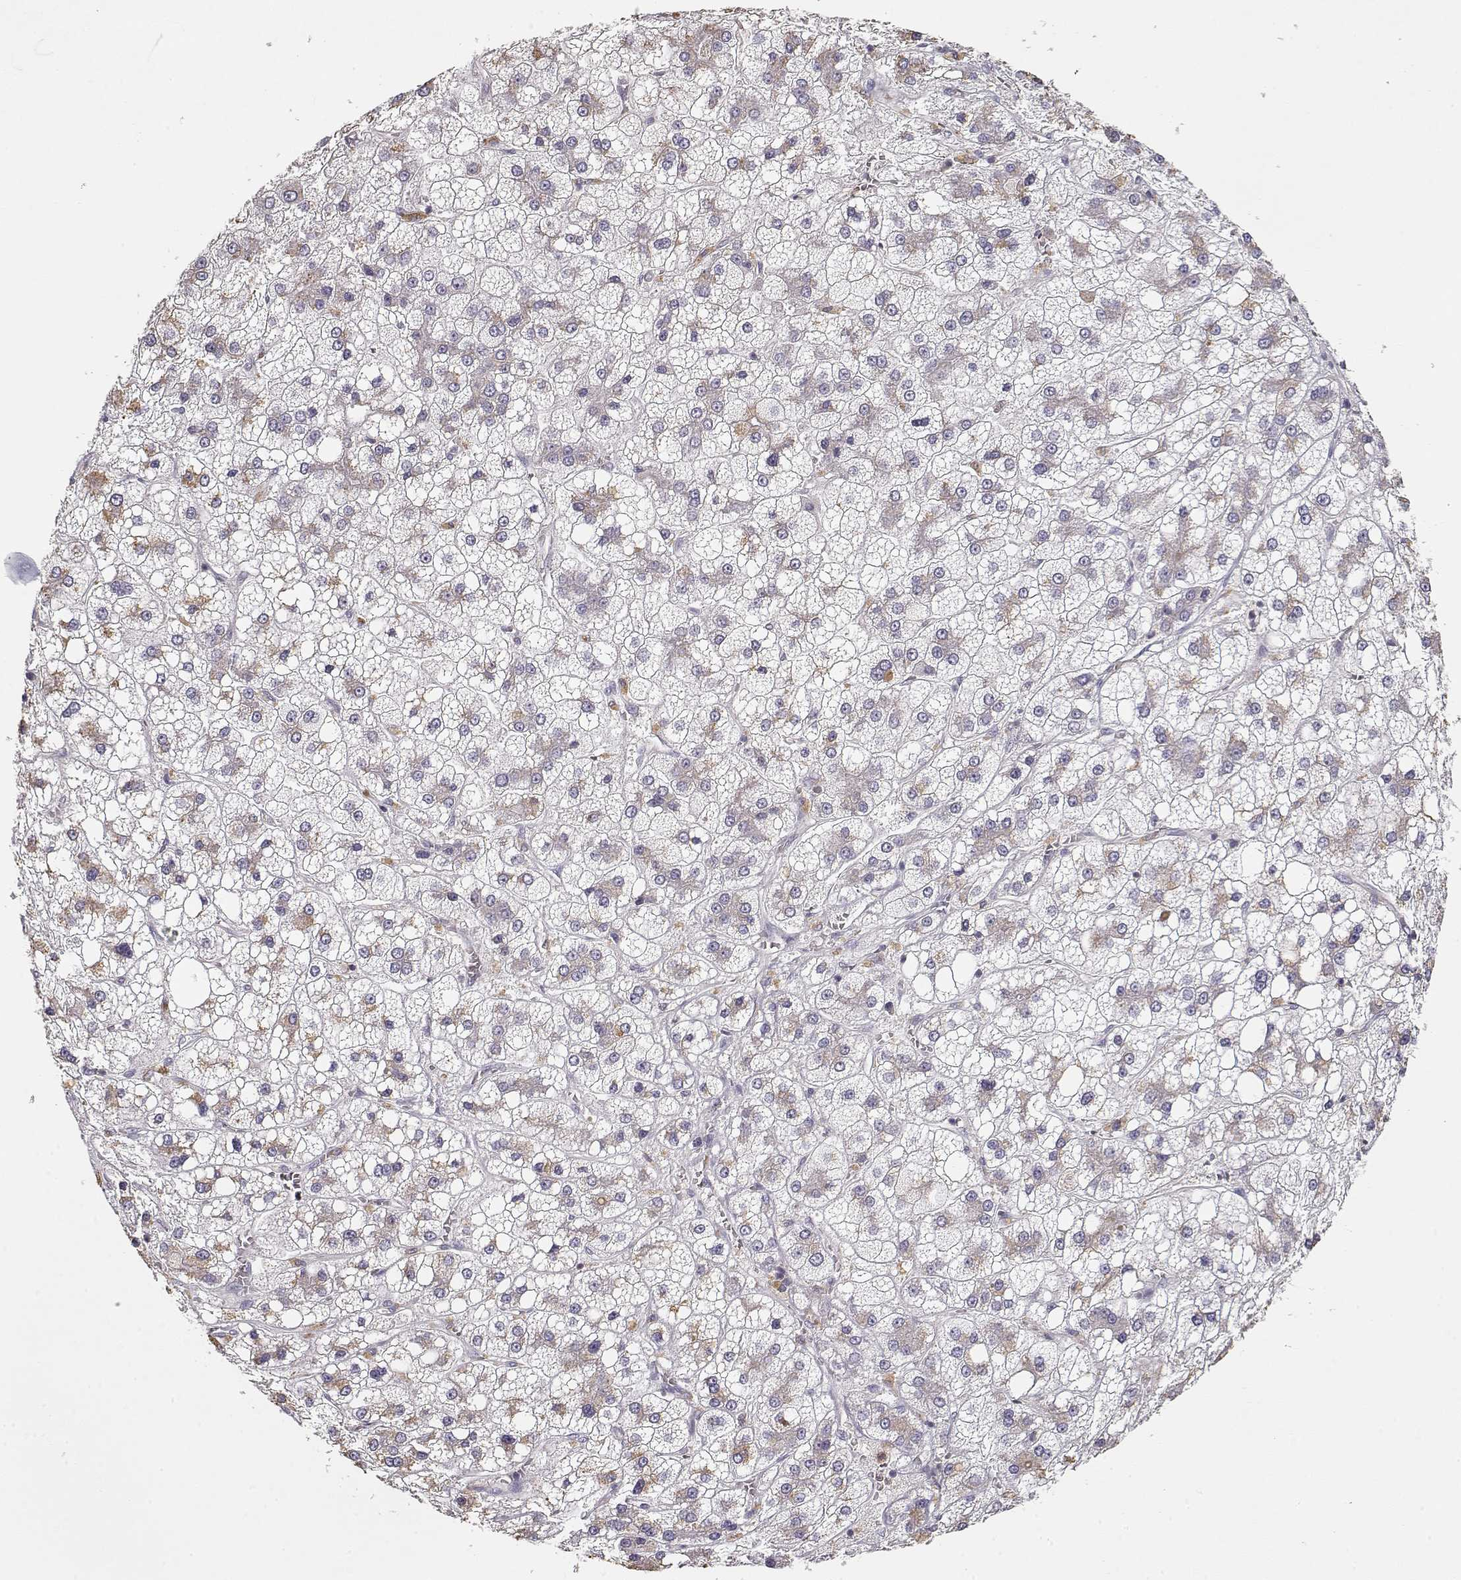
{"staining": {"intensity": "weak", "quantity": "<25%", "location": "cytoplasmic/membranous"}, "tissue": "liver cancer", "cell_type": "Tumor cells", "image_type": "cancer", "snomed": [{"axis": "morphology", "description": "Carcinoma, Hepatocellular, NOS"}, {"axis": "topography", "description": "Liver"}], "caption": "Tumor cells are negative for protein expression in human liver hepatocellular carcinoma.", "gene": "VAV1", "patient": {"sex": "male", "age": 73}}